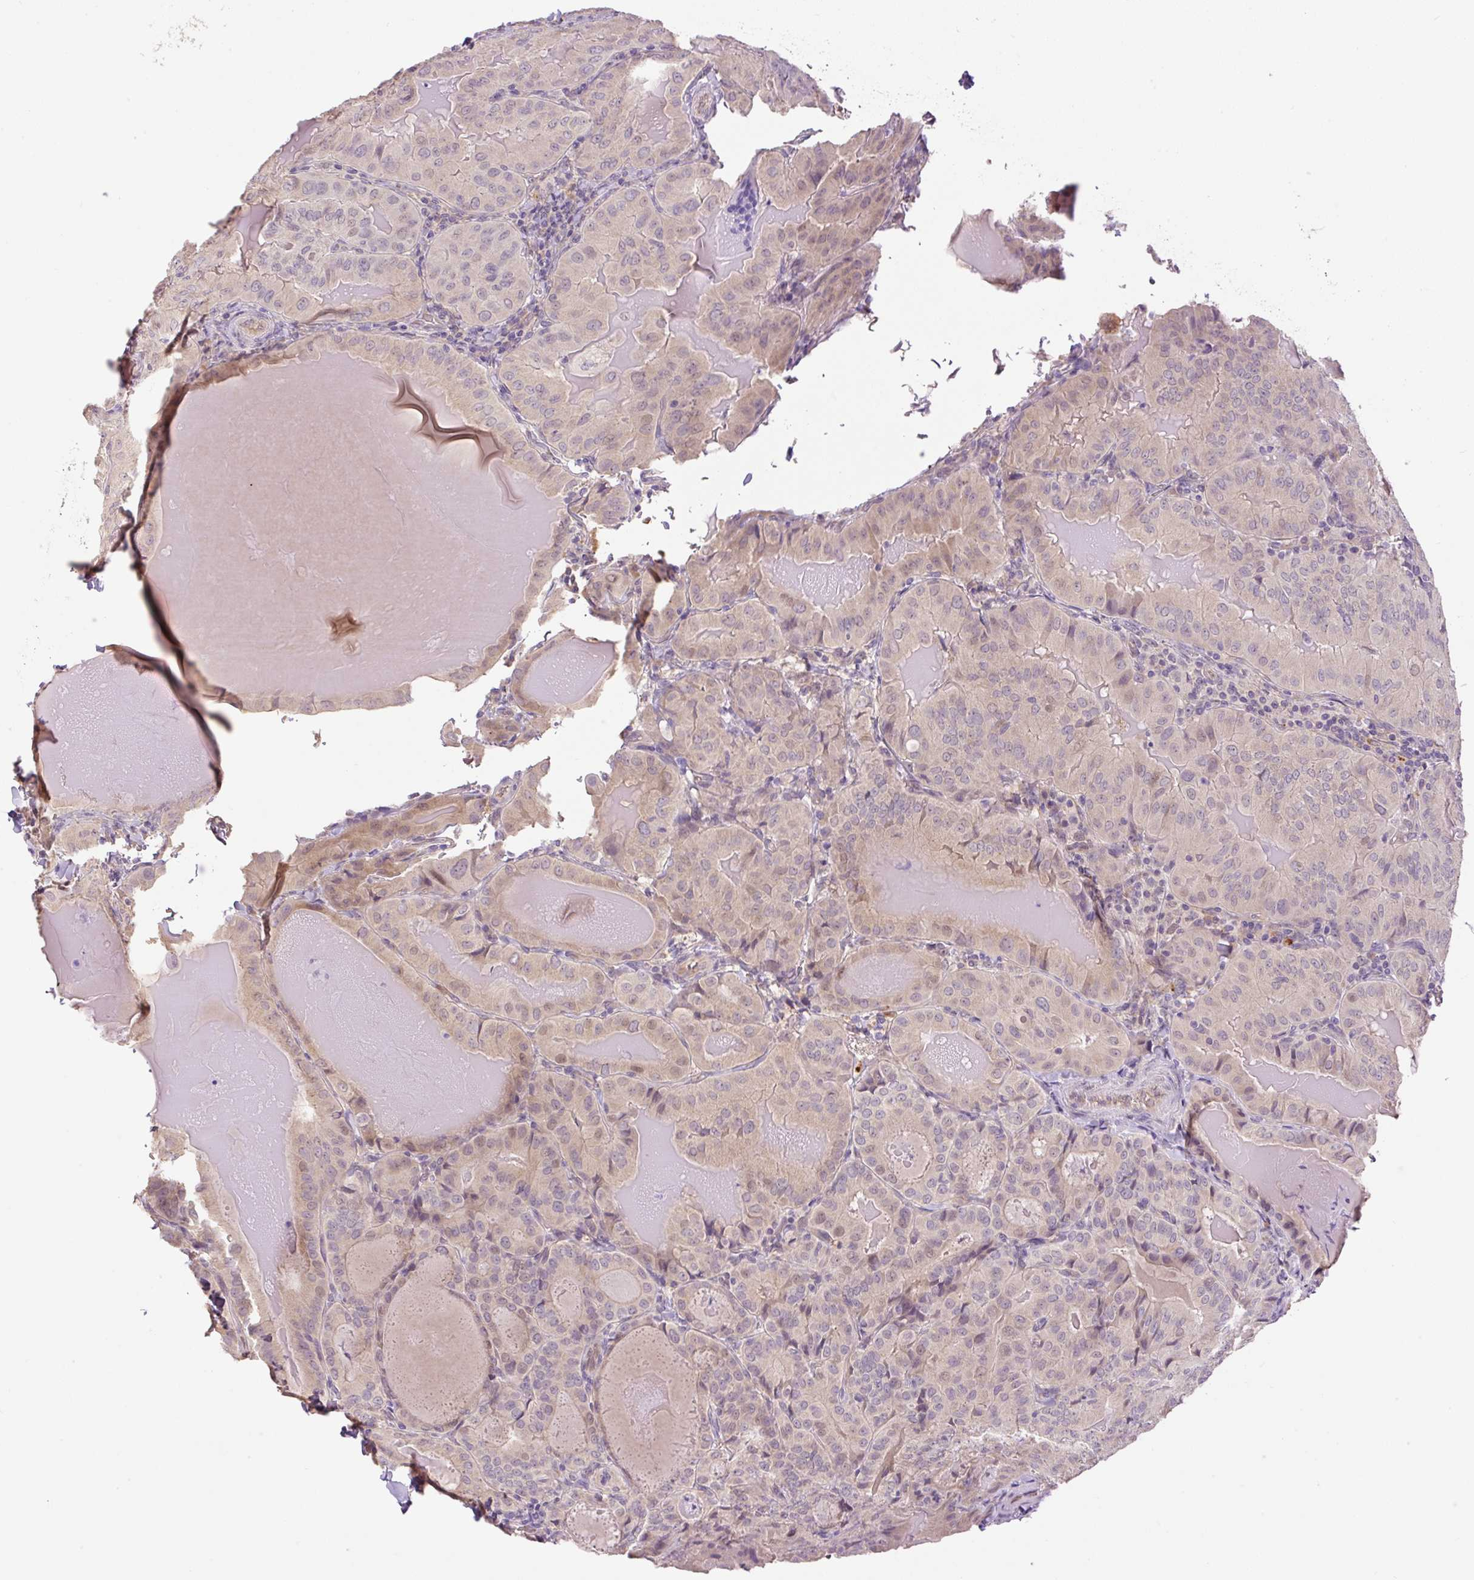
{"staining": {"intensity": "weak", "quantity": "<25%", "location": "cytoplasmic/membranous,nuclear"}, "tissue": "thyroid cancer", "cell_type": "Tumor cells", "image_type": "cancer", "snomed": [{"axis": "morphology", "description": "Papillary adenocarcinoma, NOS"}, {"axis": "topography", "description": "Thyroid gland"}], "caption": "This is an immunohistochemistry photomicrograph of human thyroid cancer (papillary adenocarcinoma). There is no positivity in tumor cells.", "gene": "HABP4", "patient": {"sex": "female", "age": 68}}